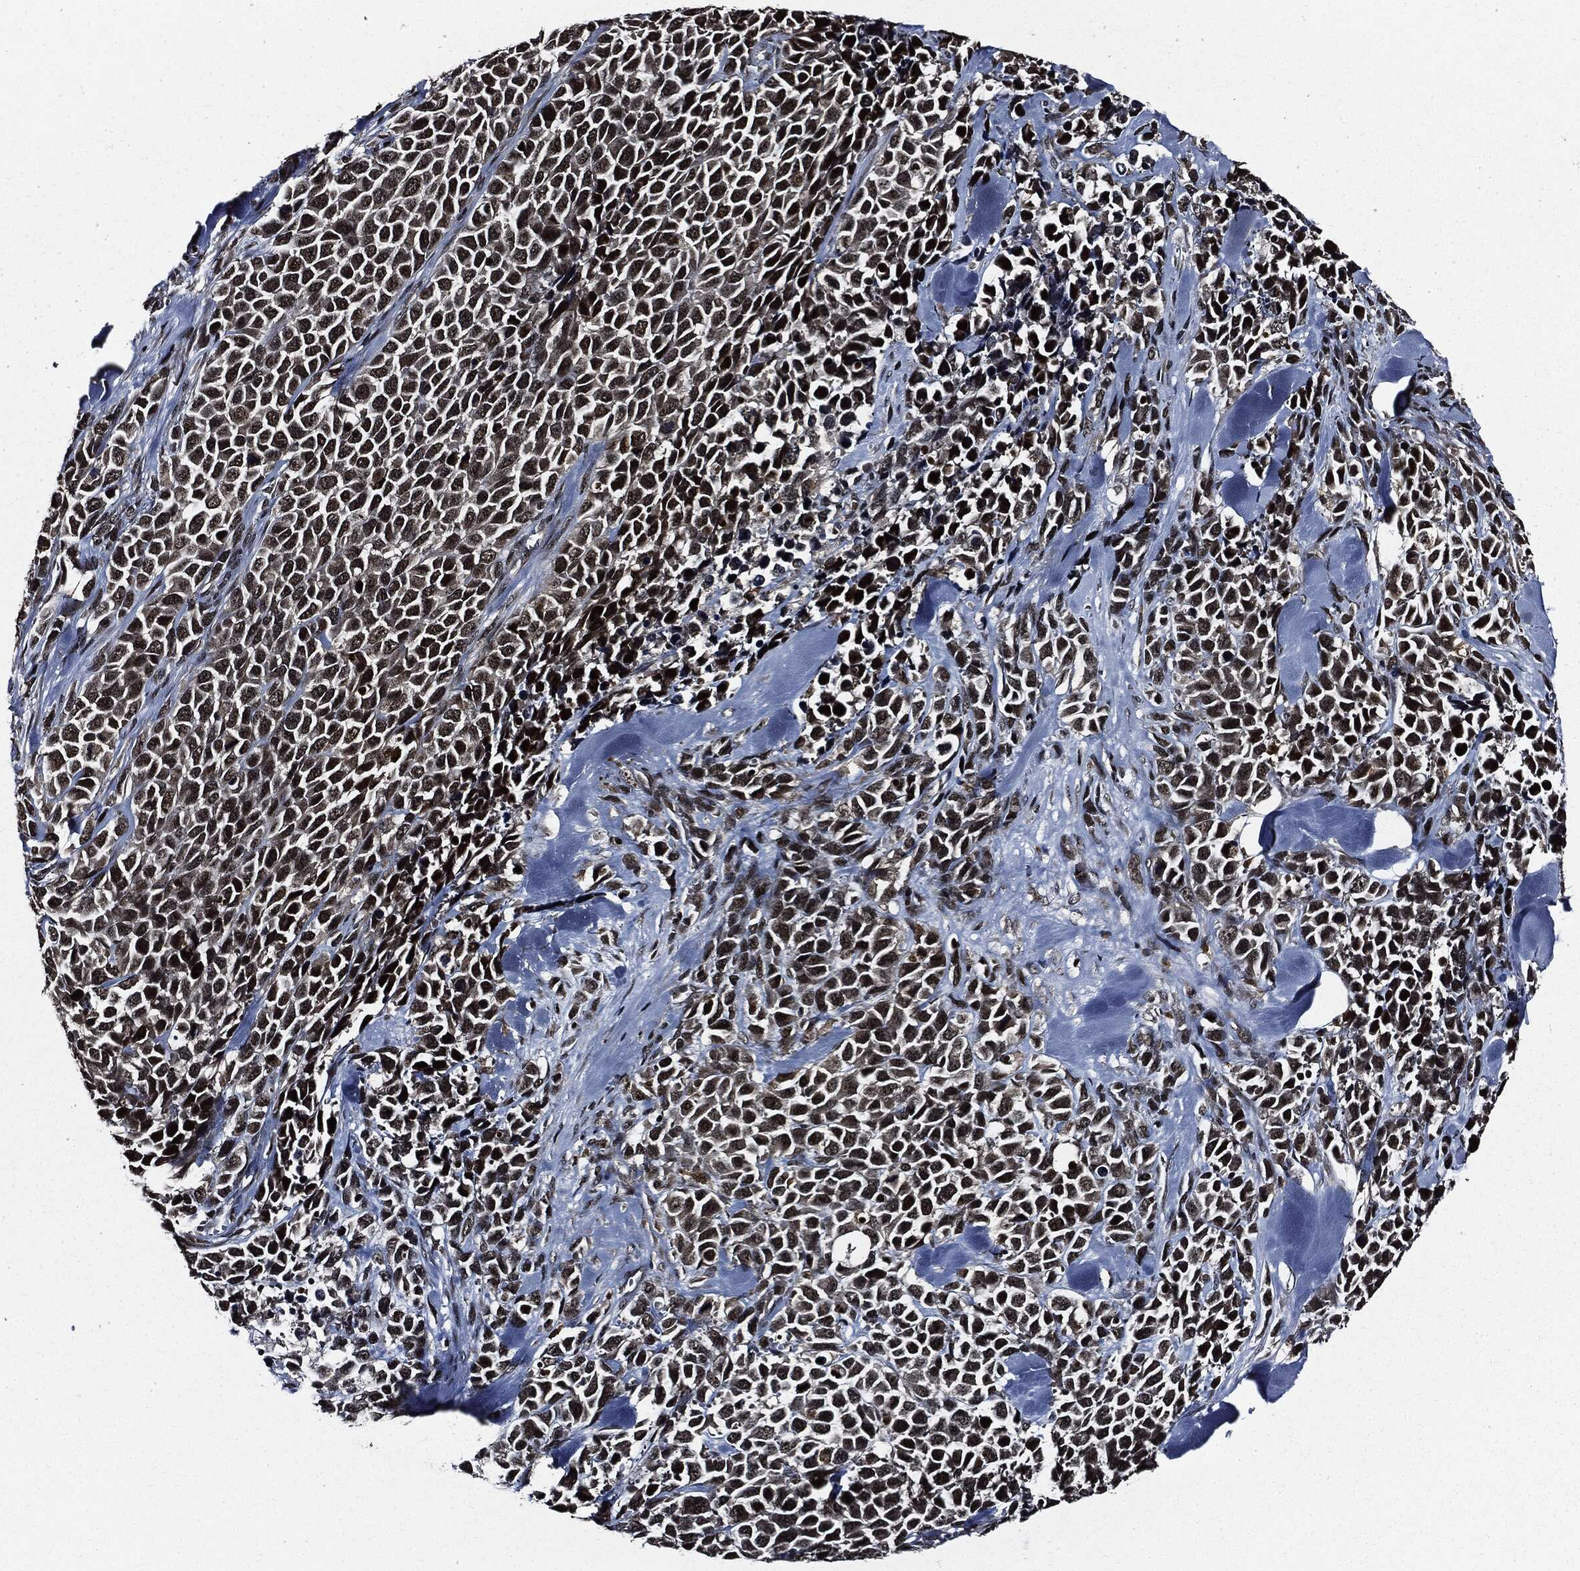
{"staining": {"intensity": "moderate", "quantity": "25%-75%", "location": "cytoplasmic/membranous,nuclear"}, "tissue": "melanoma", "cell_type": "Tumor cells", "image_type": "cancer", "snomed": [{"axis": "morphology", "description": "Malignant melanoma, Metastatic site"}, {"axis": "topography", "description": "Skin"}], "caption": "Melanoma was stained to show a protein in brown. There is medium levels of moderate cytoplasmic/membranous and nuclear positivity in approximately 25%-75% of tumor cells.", "gene": "SUGT1", "patient": {"sex": "male", "age": 84}}